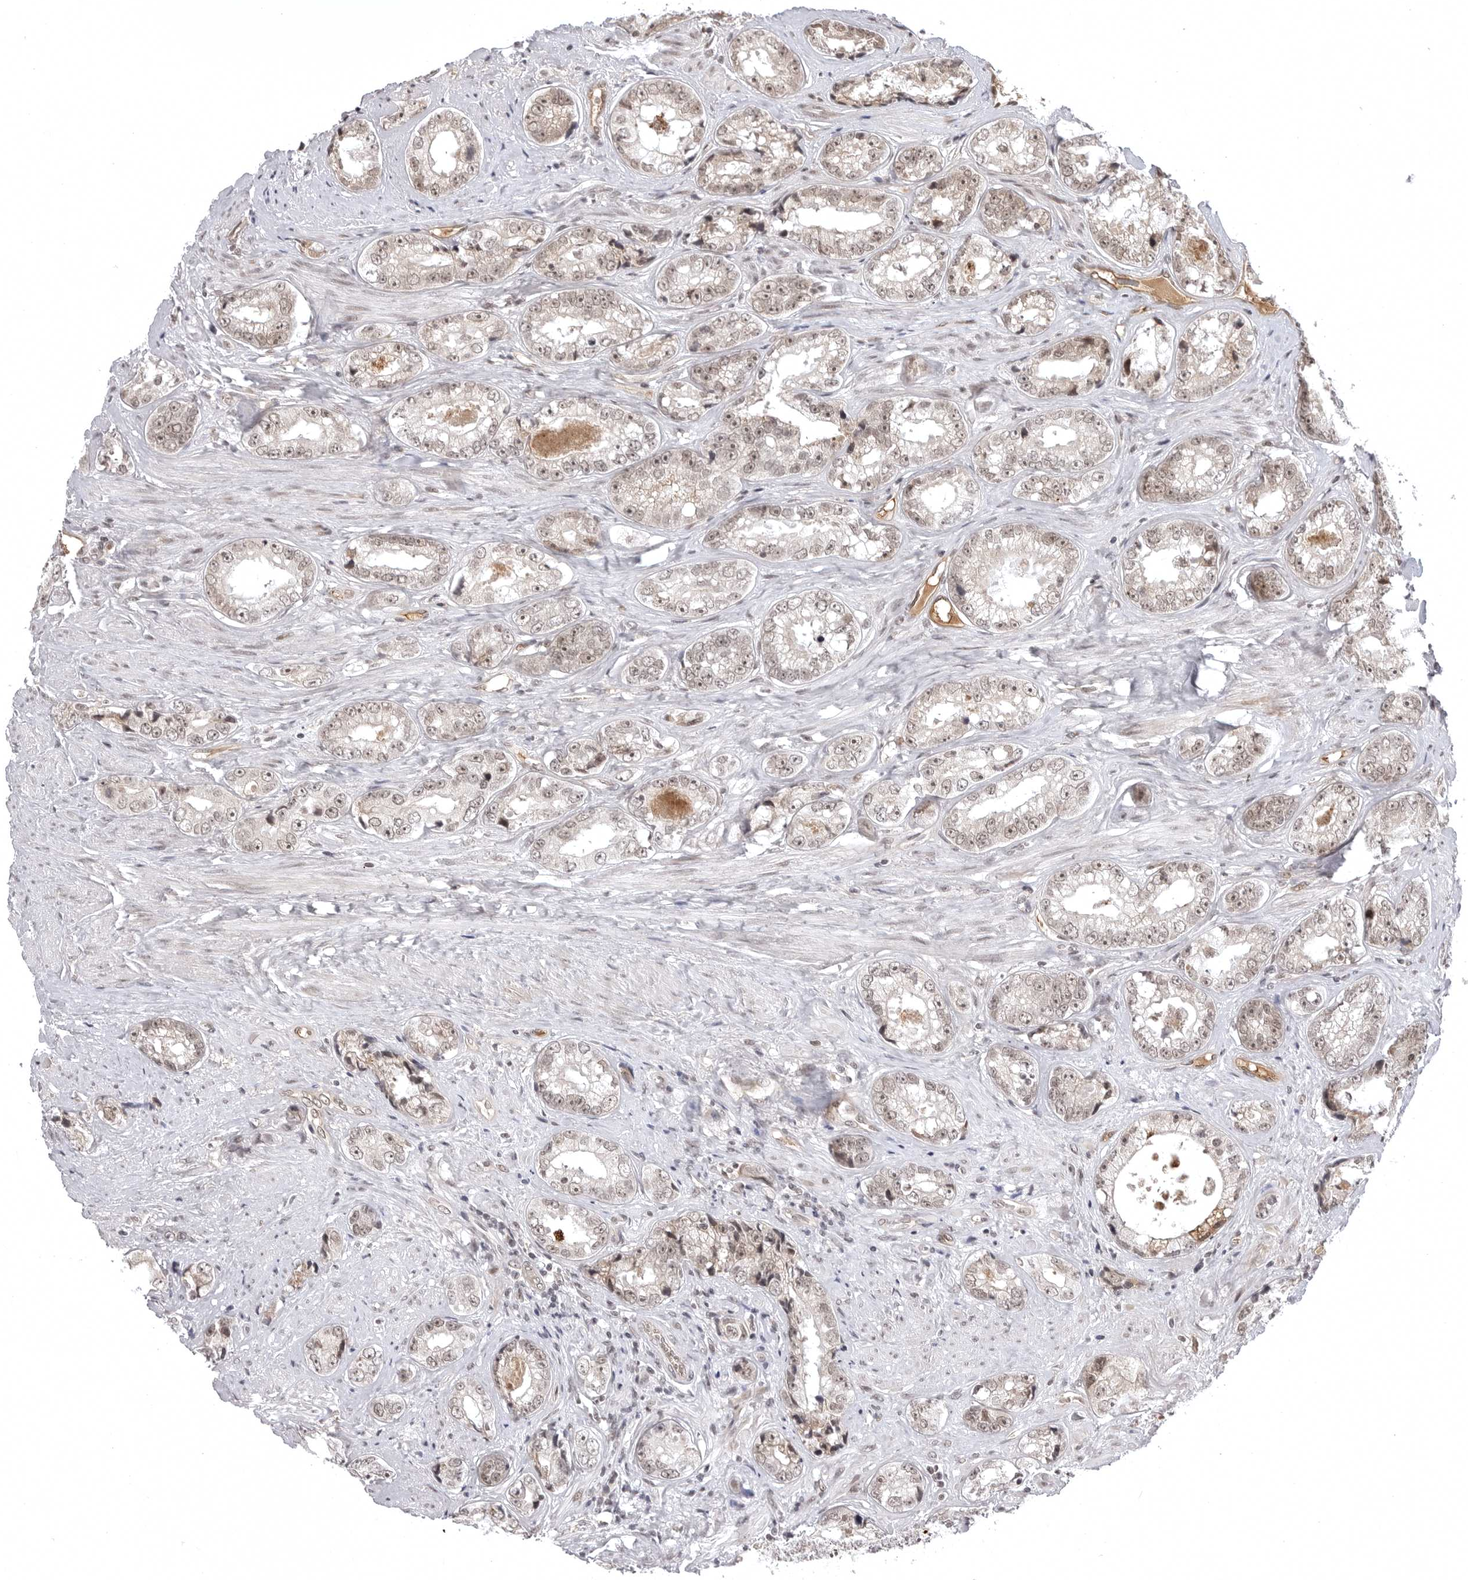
{"staining": {"intensity": "weak", "quantity": "25%-75%", "location": "nuclear"}, "tissue": "prostate cancer", "cell_type": "Tumor cells", "image_type": "cancer", "snomed": [{"axis": "morphology", "description": "Adenocarcinoma, High grade"}, {"axis": "topography", "description": "Prostate"}], "caption": "The image exhibits staining of high-grade adenocarcinoma (prostate), revealing weak nuclear protein expression (brown color) within tumor cells. (Stains: DAB in brown, nuclei in blue, Microscopy: brightfield microscopy at high magnification).", "gene": "PHF3", "patient": {"sex": "male", "age": 61}}